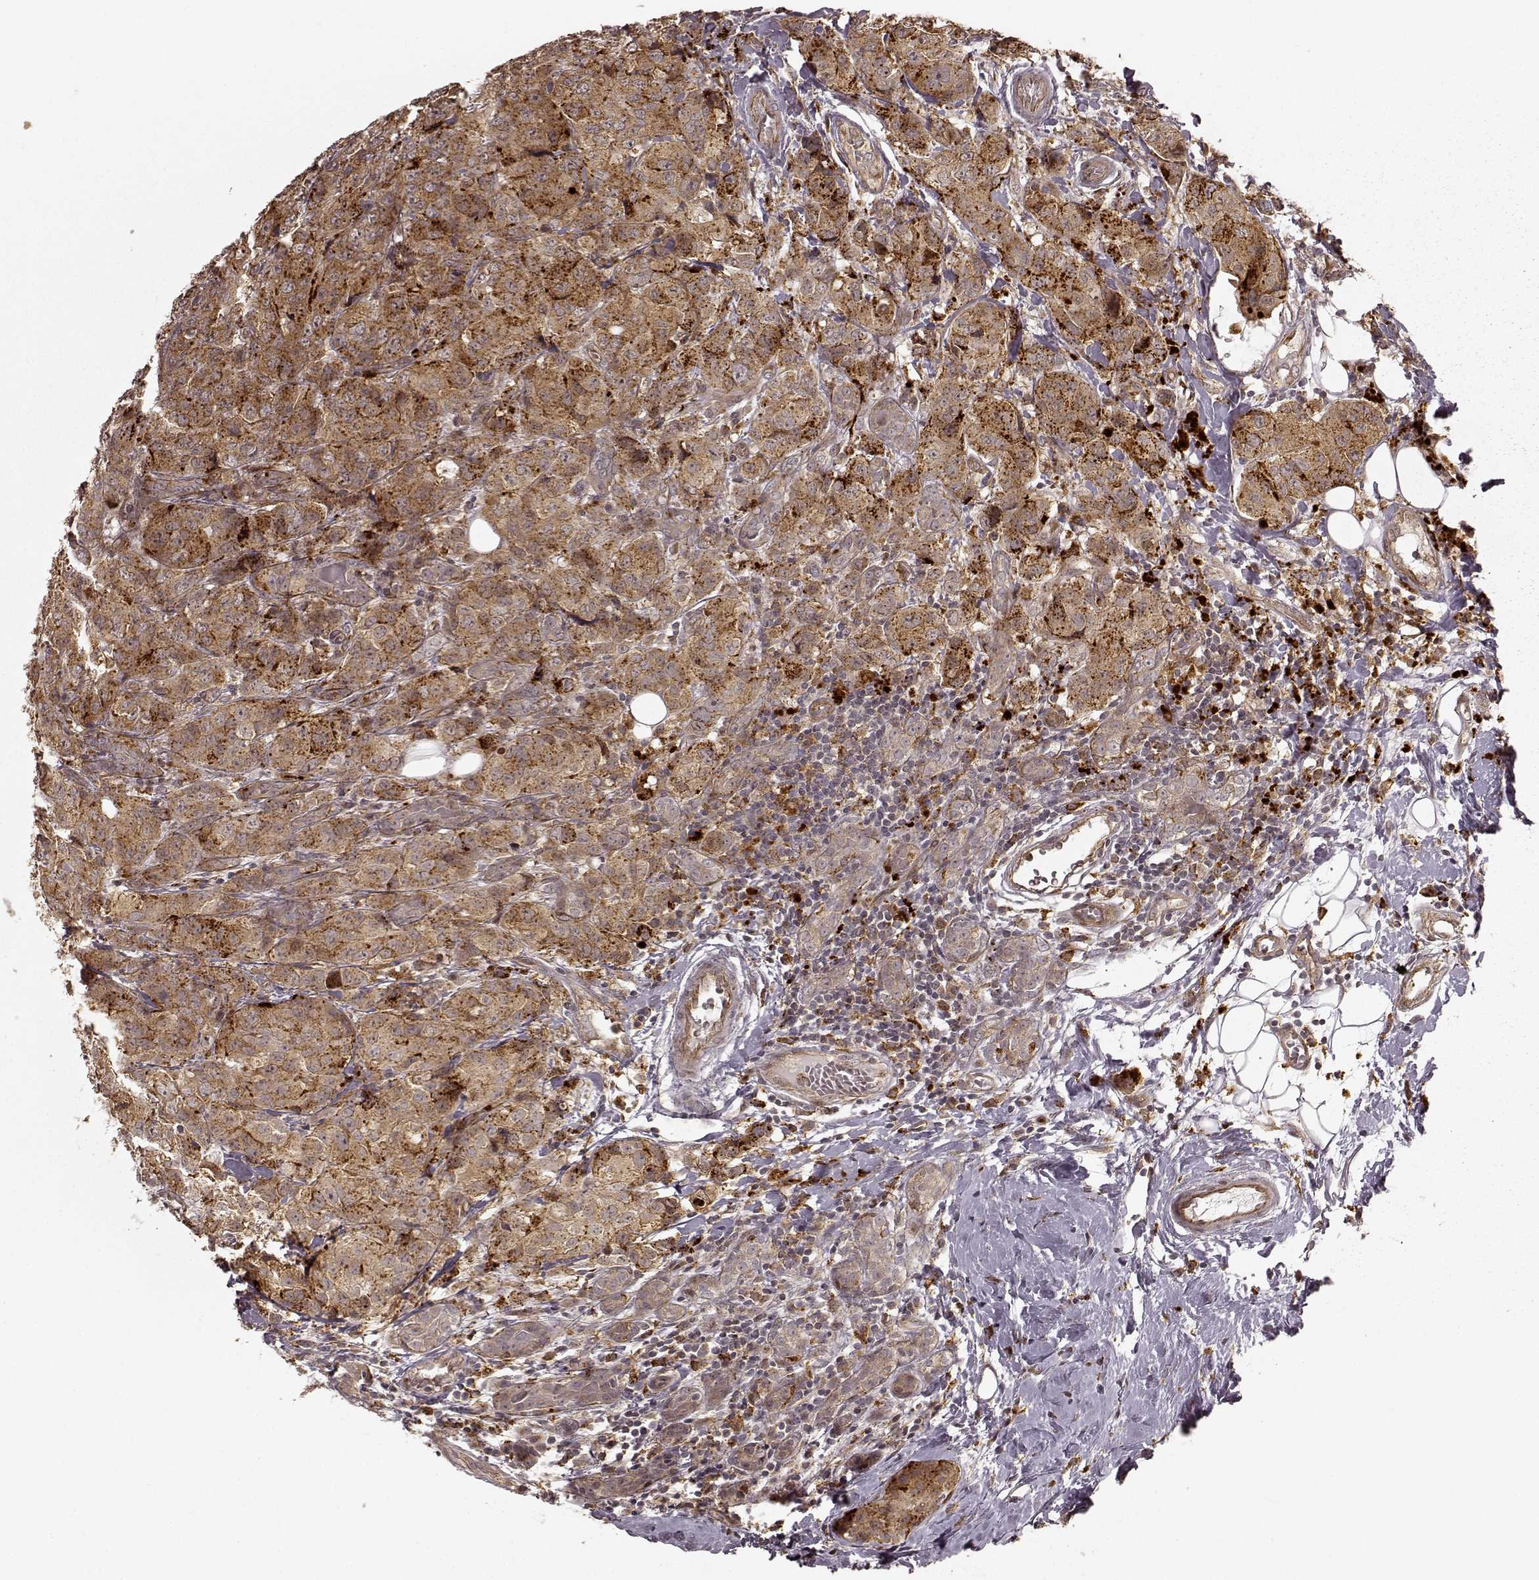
{"staining": {"intensity": "moderate", "quantity": ">75%", "location": "cytoplasmic/membranous"}, "tissue": "breast cancer", "cell_type": "Tumor cells", "image_type": "cancer", "snomed": [{"axis": "morphology", "description": "Duct carcinoma"}, {"axis": "topography", "description": "Breast"}], "caption": "A medium amount of moderate cytoplasmic/membranous positivity is identified in about >75% of tumor cells in breast invasive ductal carcinoma tissue.", "gene": "SLC12A9", "patient": {"sex": "female", "age": 43}}